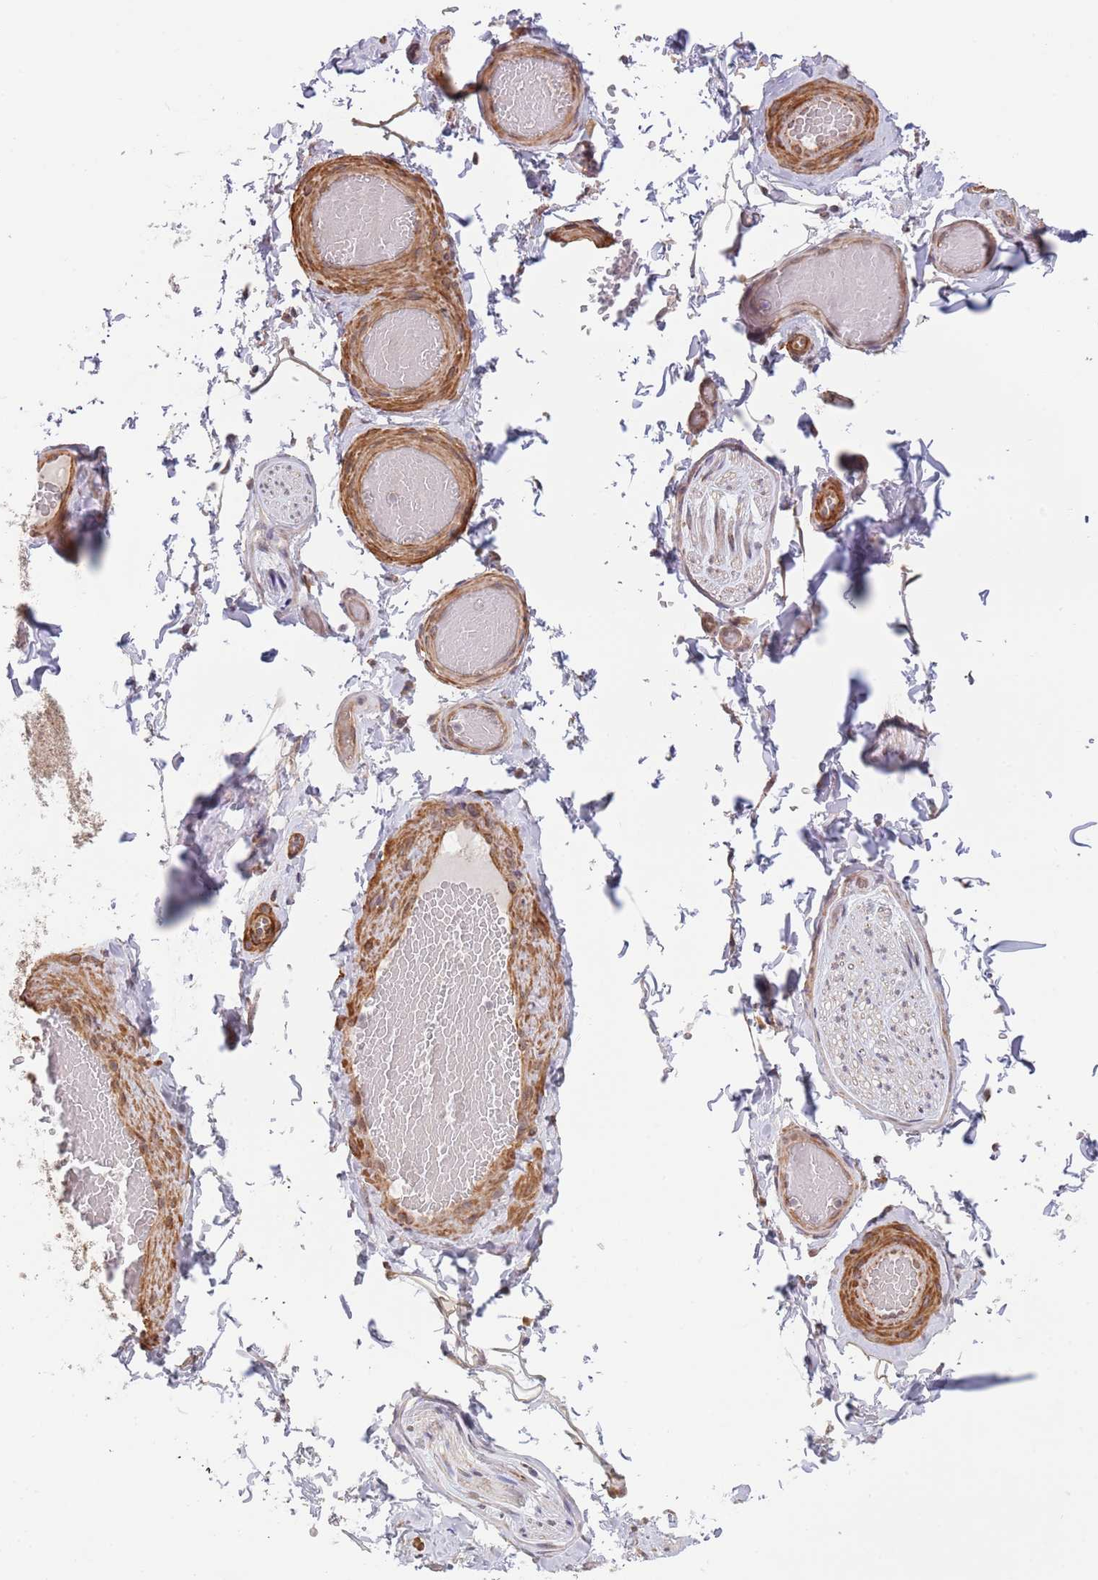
{"staining": {"intensity": "weak", "quantity": ">75%", "location": "cytoplasmic/membranous"}, "tissue": "adipose tissue", "cell_type": "Adipocytes", "image_type": "normal", "snomed": [{"axis": "morphology", "description": "Normal tissue, NOS"}, {"axis": "topography", "description": "Soft tissue"}, {"axis": "topography", "description": "Vascular tissue"}, {"axis": "topography", "description": "Peripheral nerve tissue"}], "caption": "Immunohistochemistry (IHC) (DAB) staining of benign adipose tissue exhibits weak cytoplasmic/membranous protein expression in about >75% of adipocytes. (Stains: DAB (3,3'-diaminobenzidine) in brown, nuclei in blue, Microscopy: brightfield microscopy at high magnification).", "gene": "UQCC3", "patient": {"sex": "male", "age": 32}}